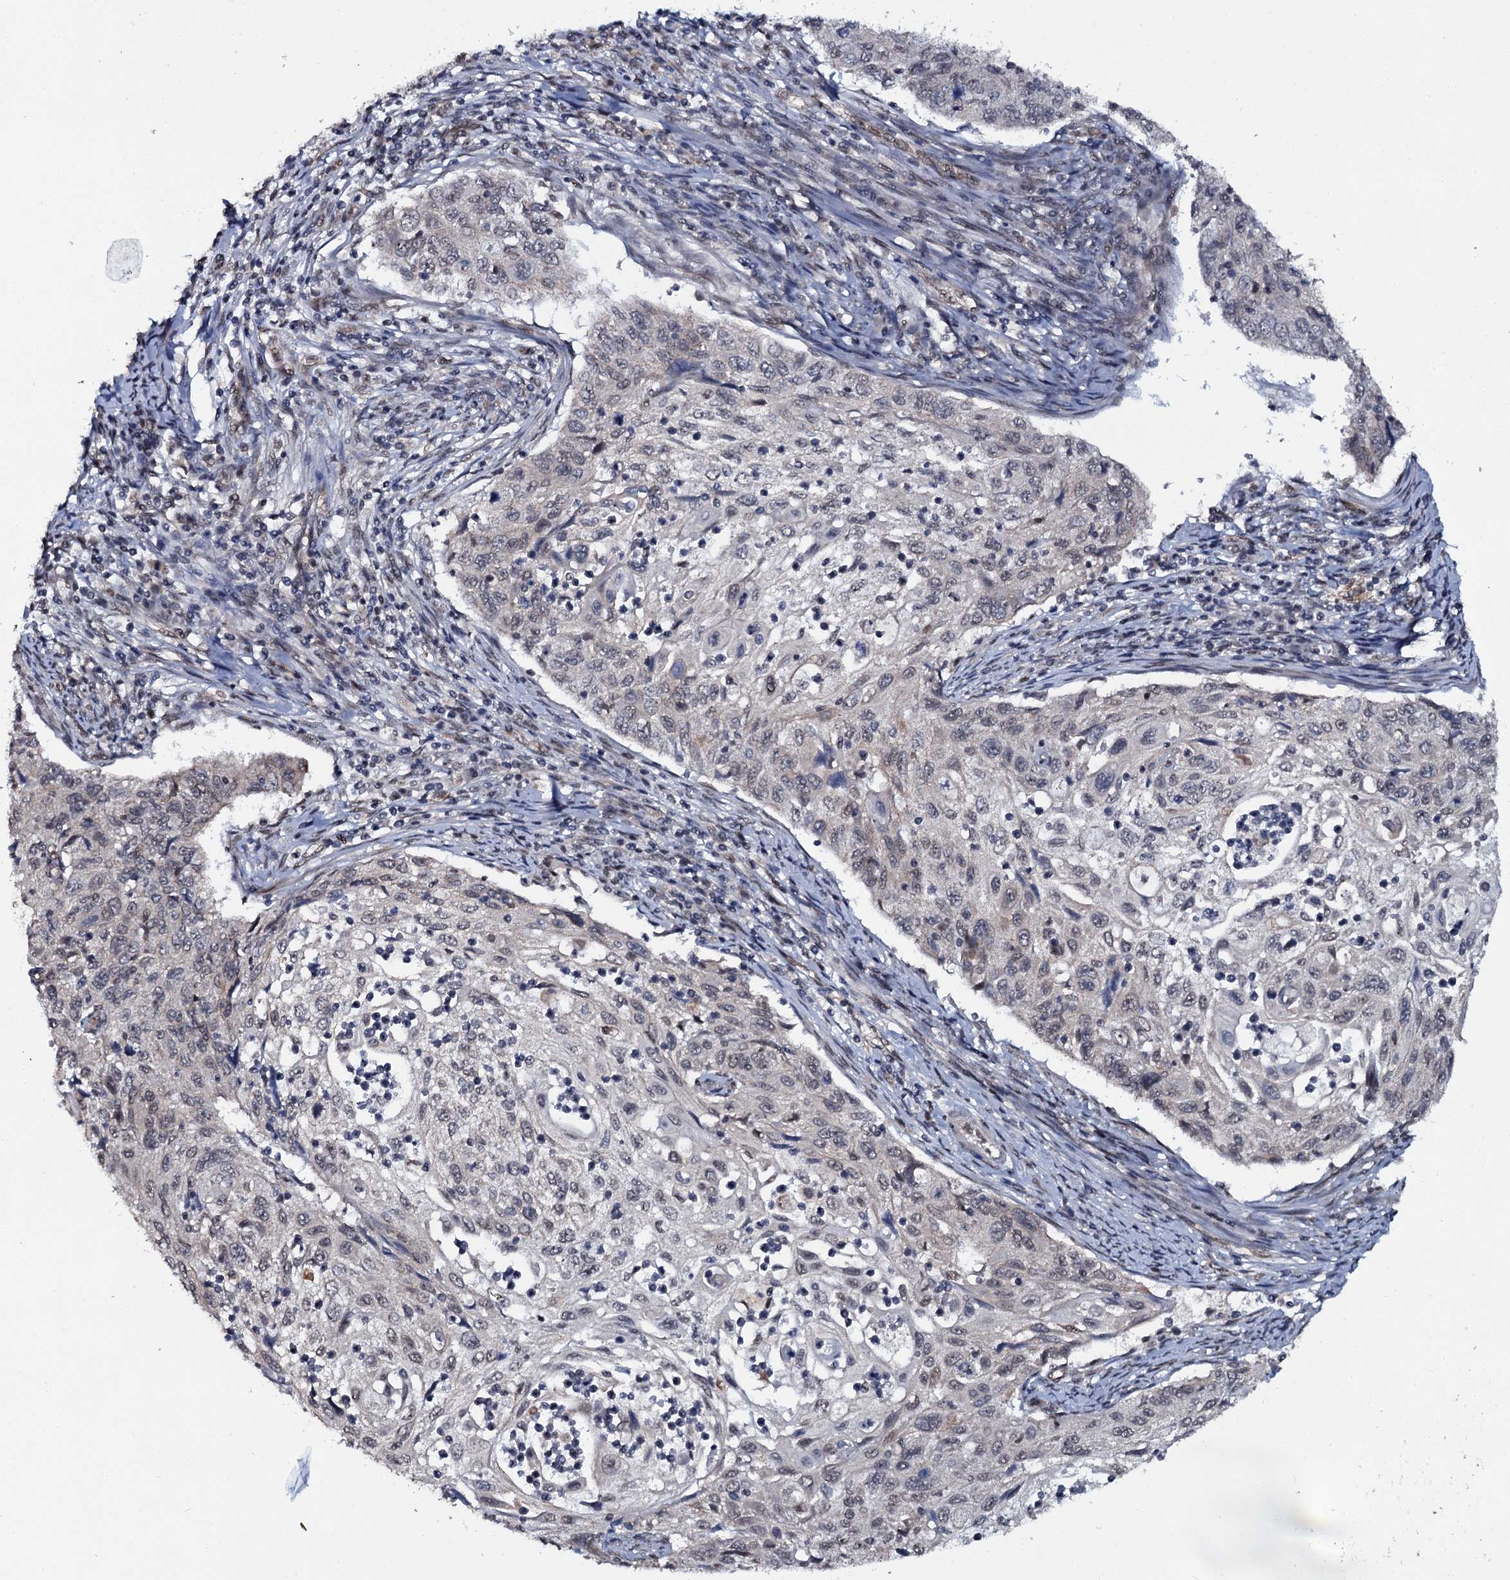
{"staining": {"intensity": "weak", "quantity": "<25%", "location": "nuclear"}, "tissue": "cervical cancer", "cell_type": "Tumor cells", "image_type": "cancer", "snomed": [{"axis": "morphology", "description": "Squamous cell carcinoma, NOS"}, {"axis": "topography", "description": "Cervix"}], "caption": "Immunohistochemistry histopathology image of cervical squamous cell carcinoma stained for a protein (brown), which displays no staining in tumor cells.", "gene": "SH2D4B", "patient": {"sex": "female", "age": 70}}